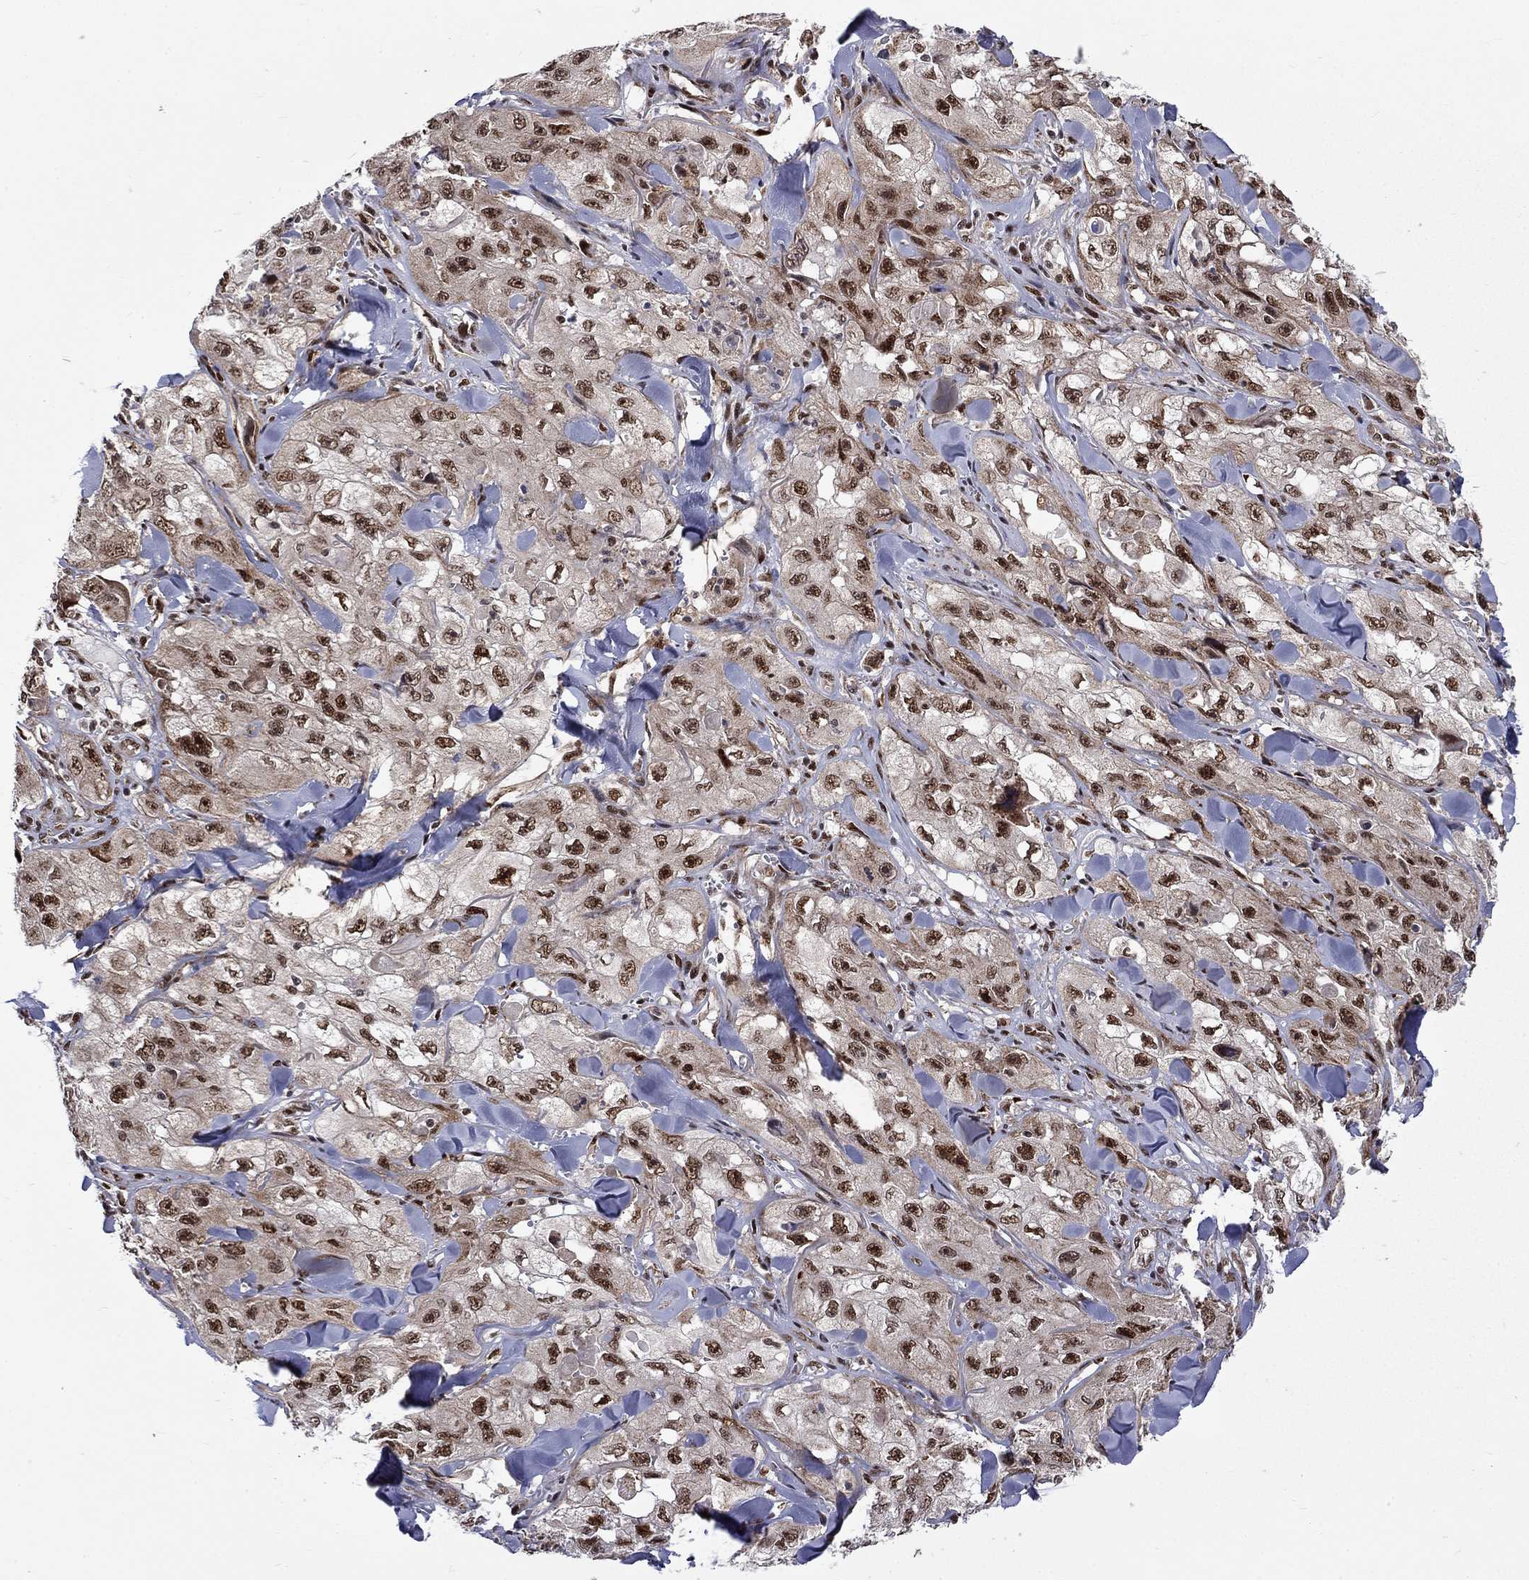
{"staining": {"intensity": "strong", "quantity": ">75%", "location": "nuclear"}, "tissue": "skin cancer", "cell_type": "Tumor cells", "image_type": "cancer", "snomed": [{"axis": "morphology", "description": "Squamous cell carcinoma, NOS"}, {"axis": "topography", "description": "Skin"}, {"axis": "topography", "description": "Subcutis"}], "caption": "Protein expression analysis of skin cancer (squamous cell carcinoma) reveals strong nuclear positivity in about >75% of tumor cells.", "gene": "KPNA3", "patient": {"sex": "male", "age": 73}}